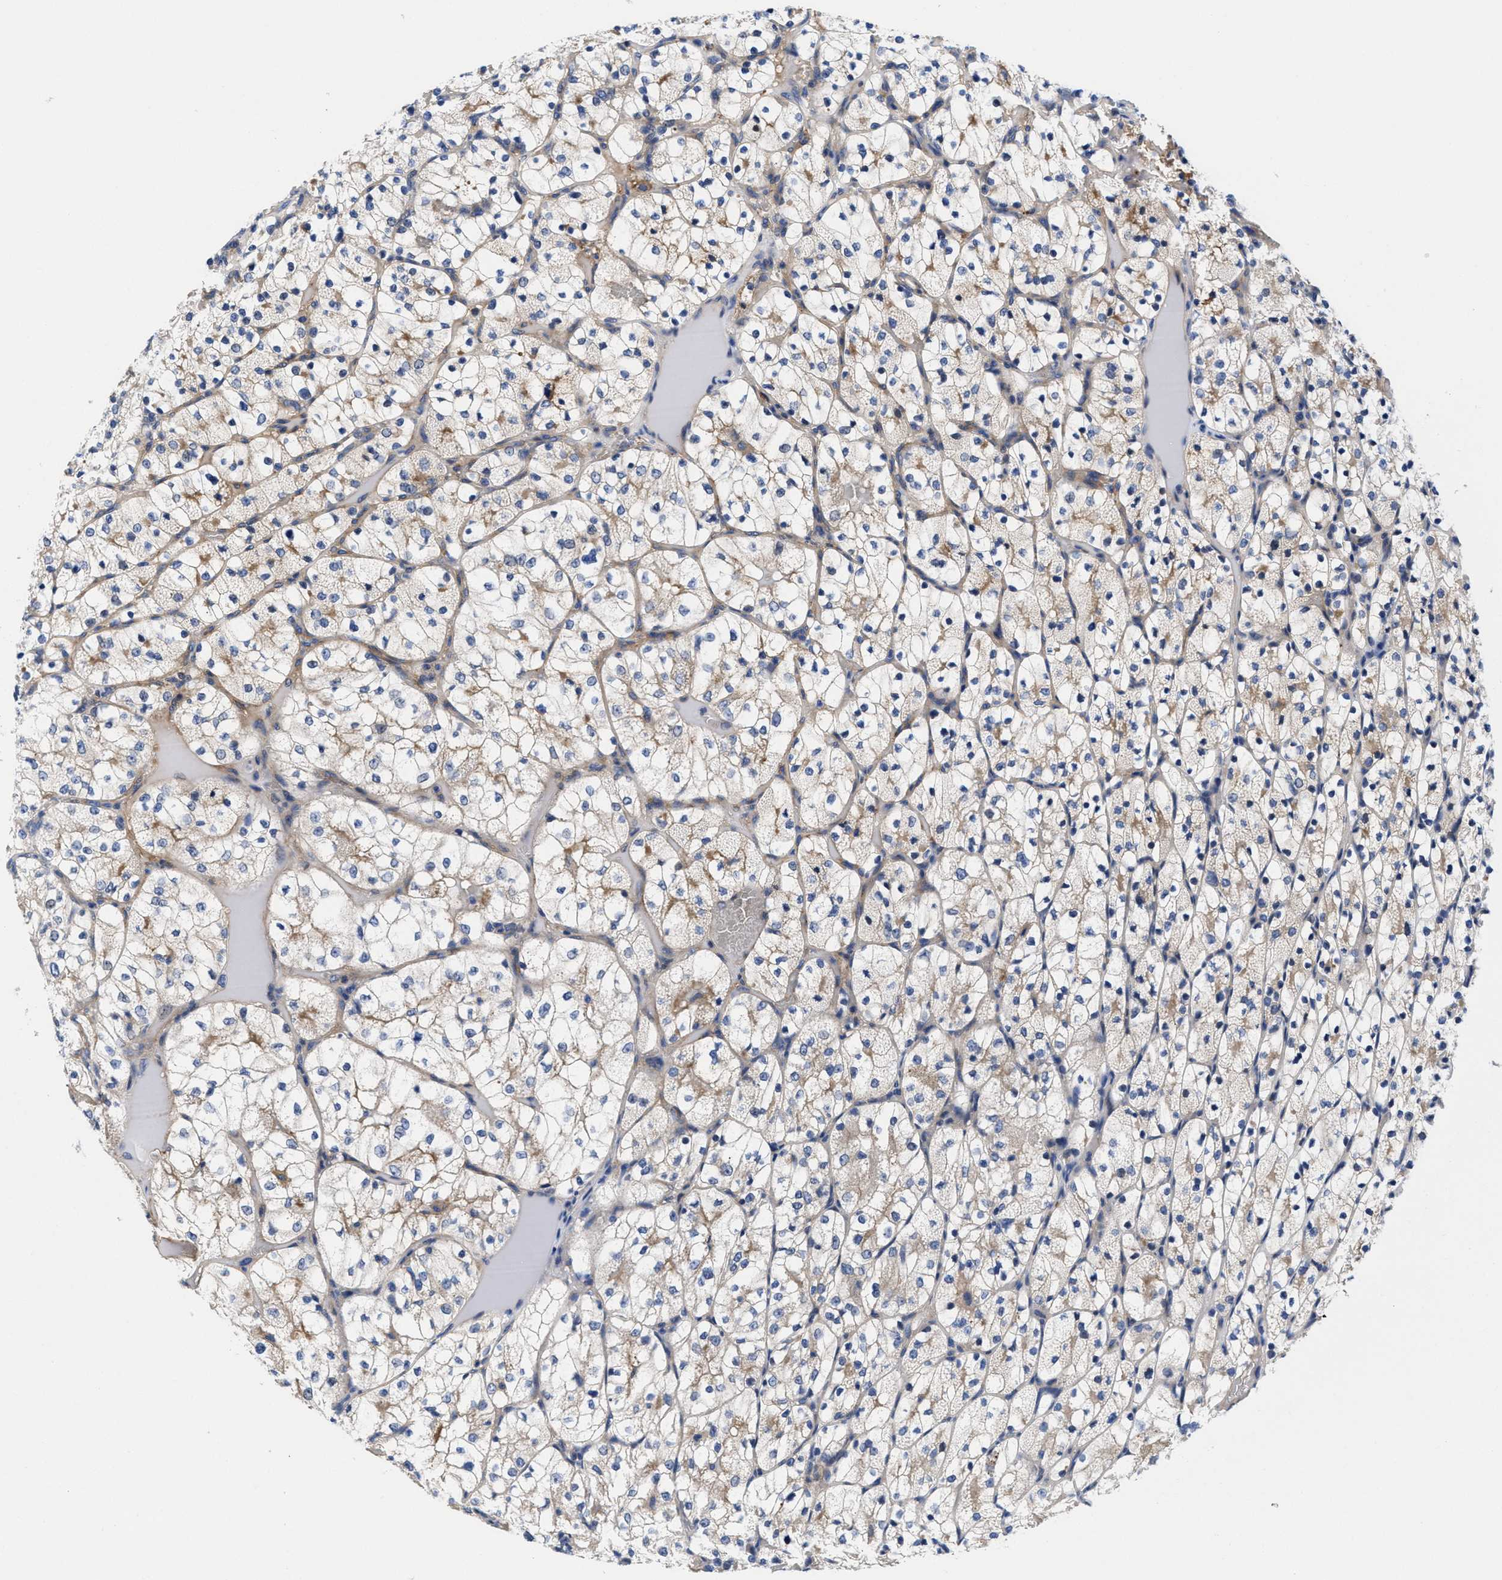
{"staining": {"intensity": "weak", "quantity": "<25%", "location": "cytoplasmic/membranous"}, "tissue": "renal cancer", "cell_type": "Tumor cells", "image_type": "cancer", "snomed": [{"axis": "morphology", "description": "Adenocarcinoma, NOS"}, {"axis": "topography", "description": "Kidney"}], "caption": "Immunohistochemistry (IHC) of human adenocarcinoma (renal) demonstrates no expression in tumor cells.", "gene": "DHRS13", "patient": {"sex": "female", "age": 69}}